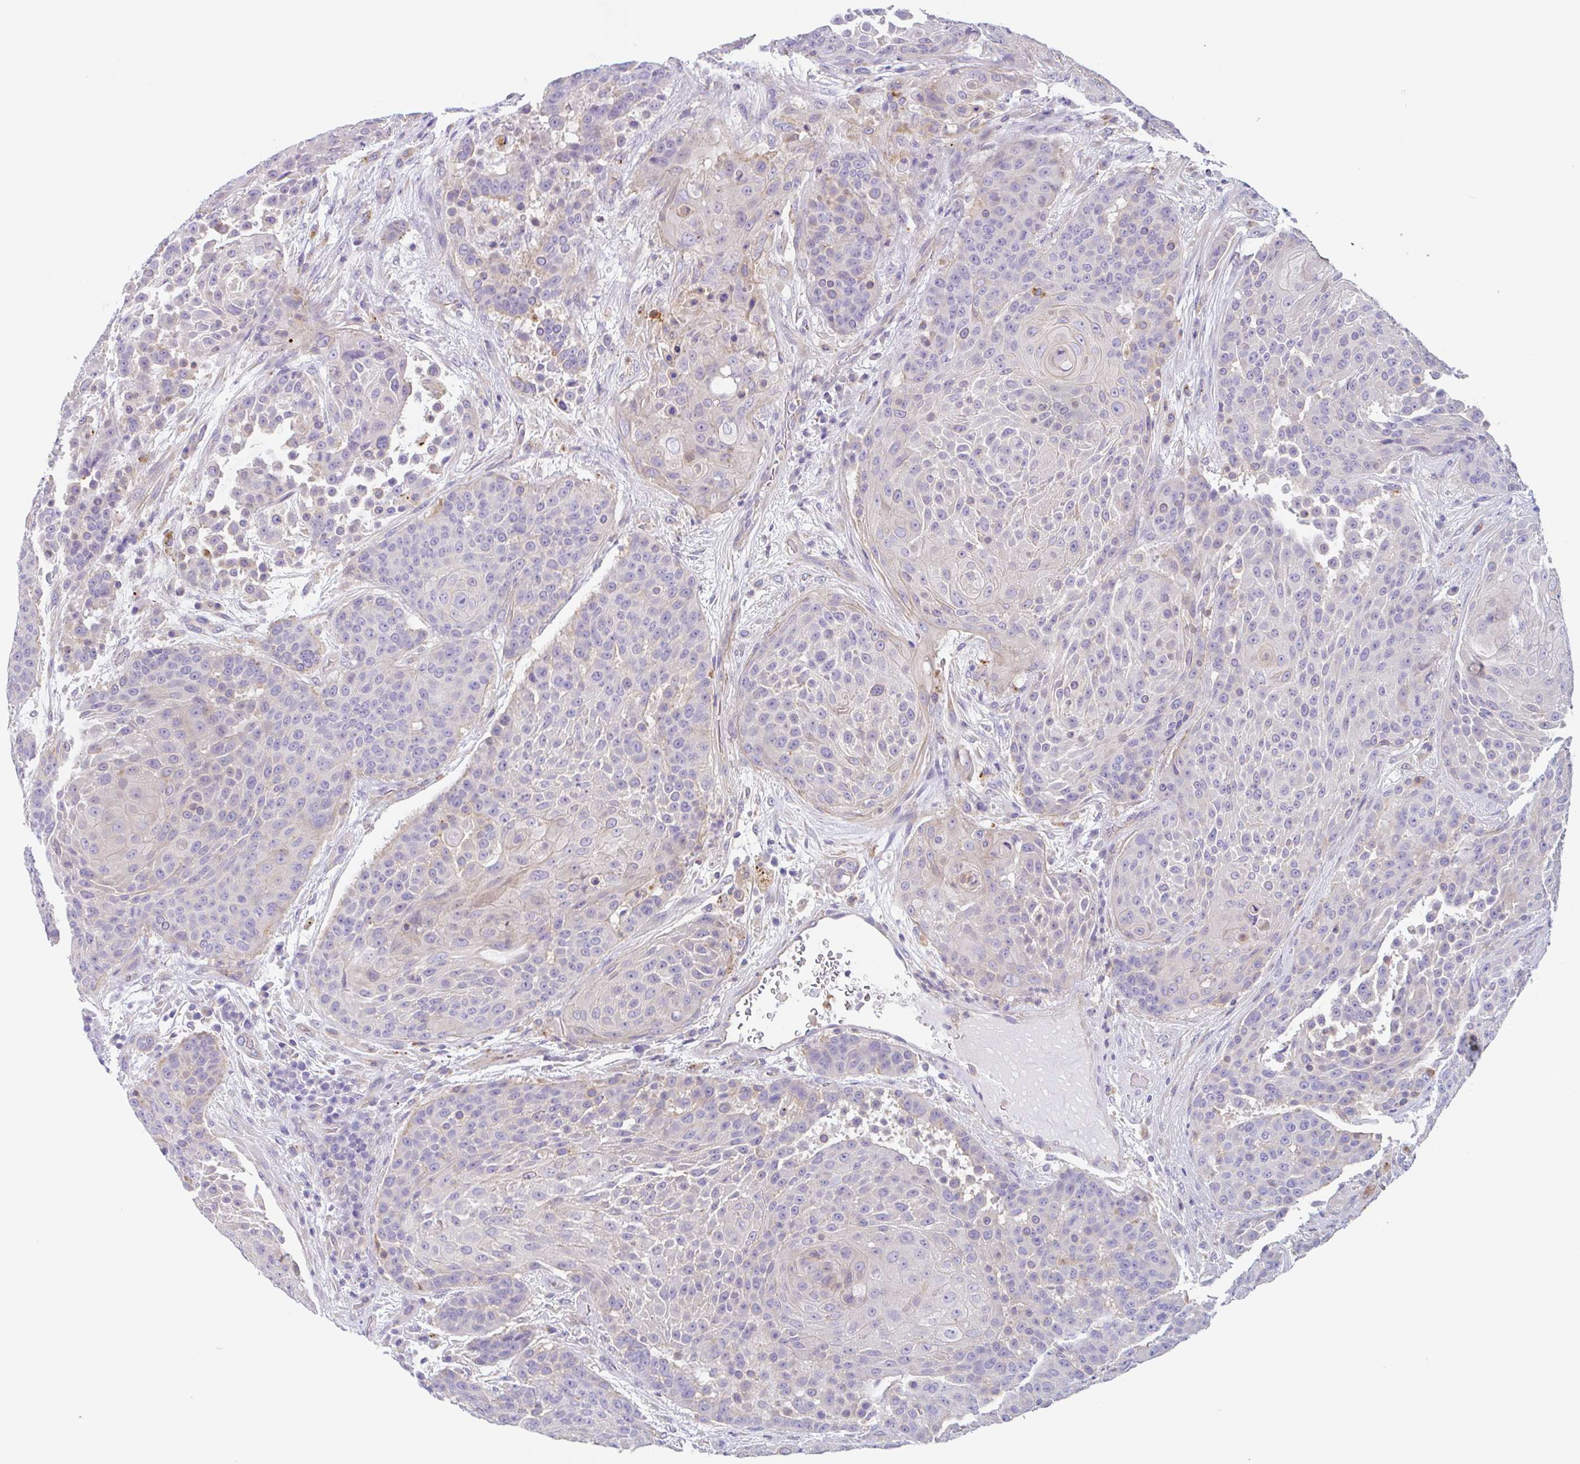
{"staining": {"intensity": "weak", "quantity": "<25%", "location": "cytoplasmic/membranous"}, "tissue": "urothelial cancer", "cell_type": "Tumor cells", "image_type": "cancer", "snomed": [{"axis": "morphology", "description": "Urothelial carcinoma, High grade"}, {"axis": "topography", "description": "Urinary bladder"}], "caption": "Tumor cells are negative for protein expression in human urothelial cancer.", "gene": "LENG9", "patient": {"sex": "female", "age": 63}}